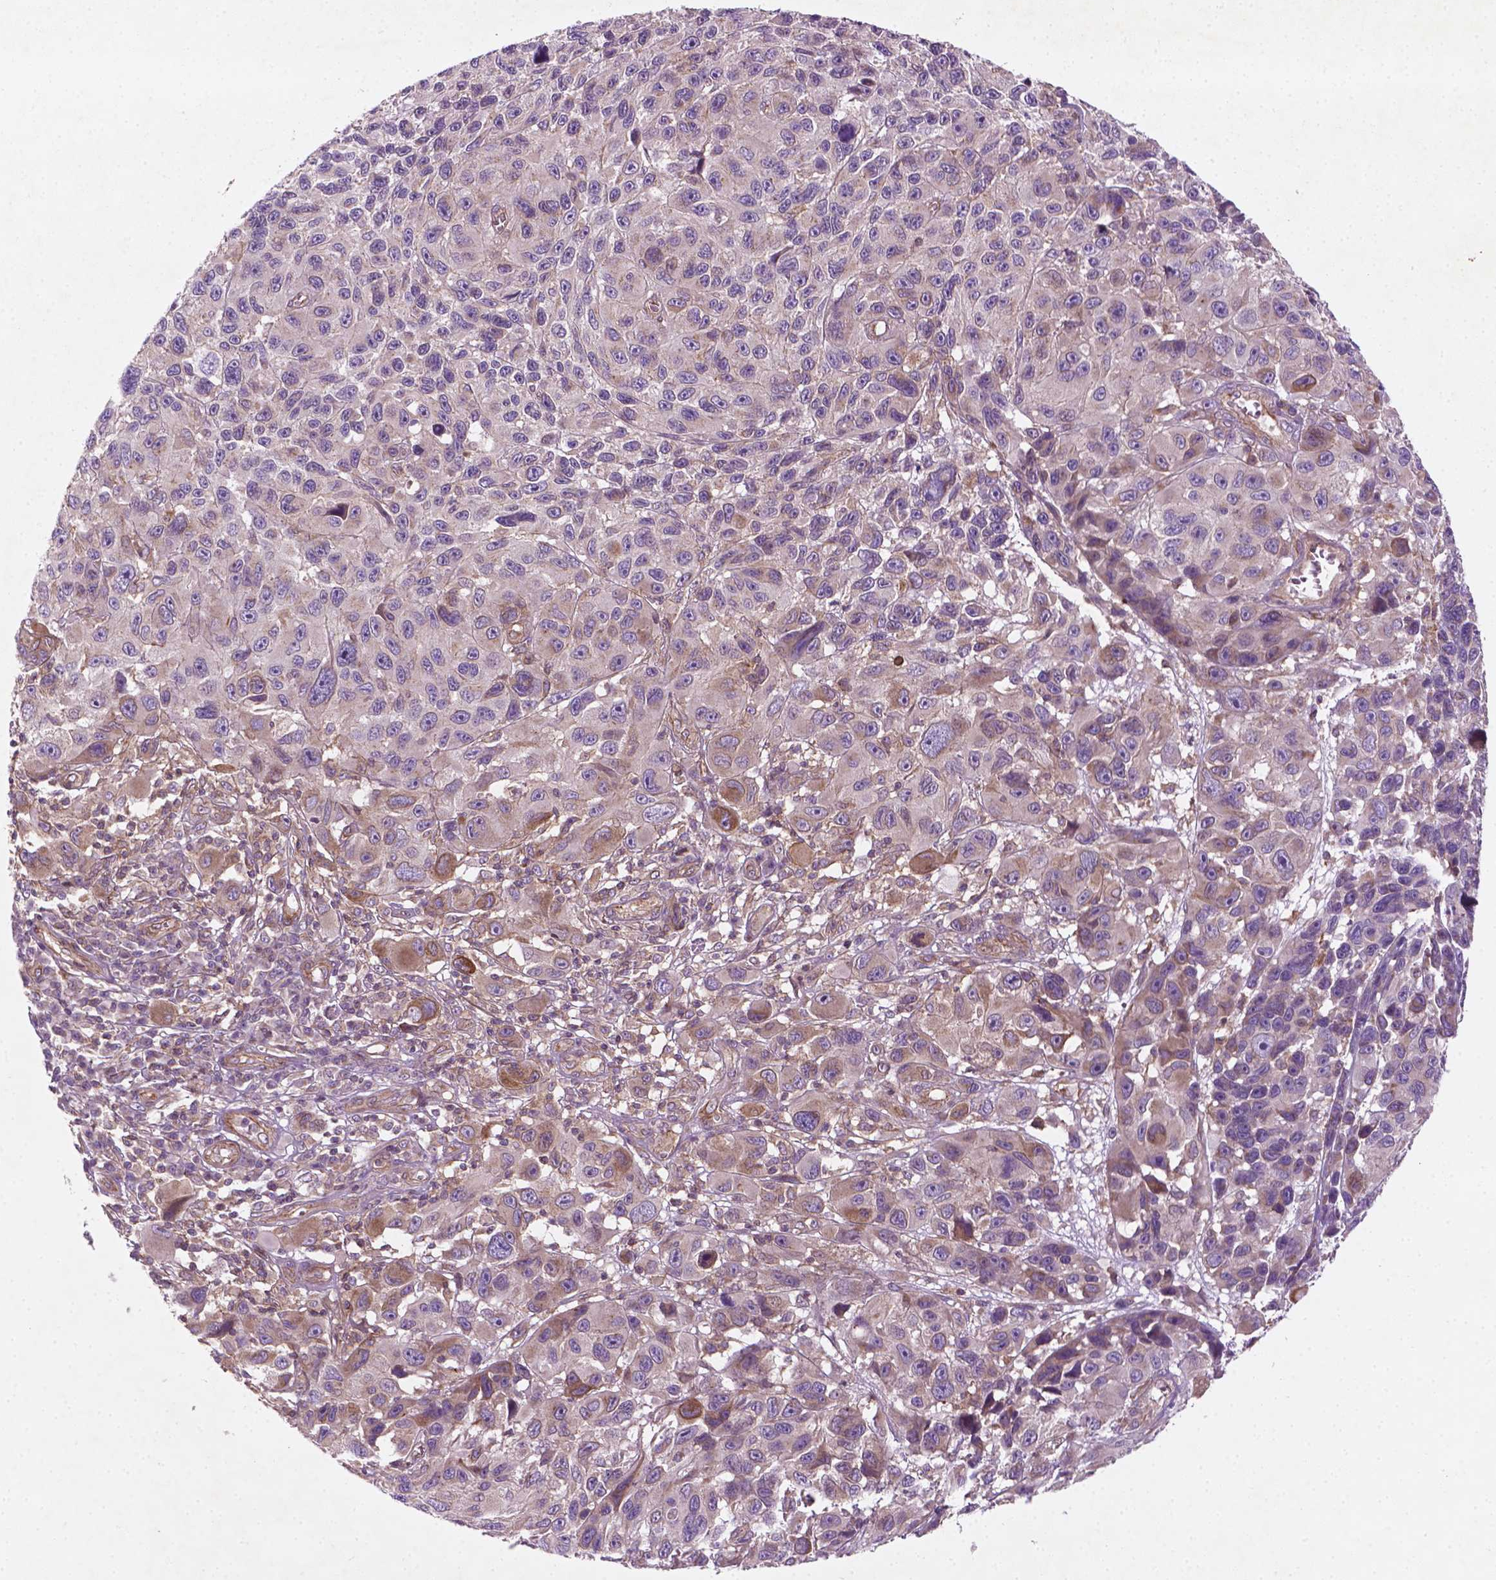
{"staining": {"intensity": "weak", "quantity": "<25%", "location": "cytoplasmic/membranous"}, "tissue": "melanoma", "cell_type": "Tumor cells", "image_type": "cancer", "snomed": [{"axis": "morphology", "description": "Malignant melanoma, NOS"}, {"axis": "topography", "description": "Skin"}], "caption": "The histopathology image shows no staining of tumor cells in melanoma.", "gene": "TCHP", "patient": {"sex": "male", "age": 53}}